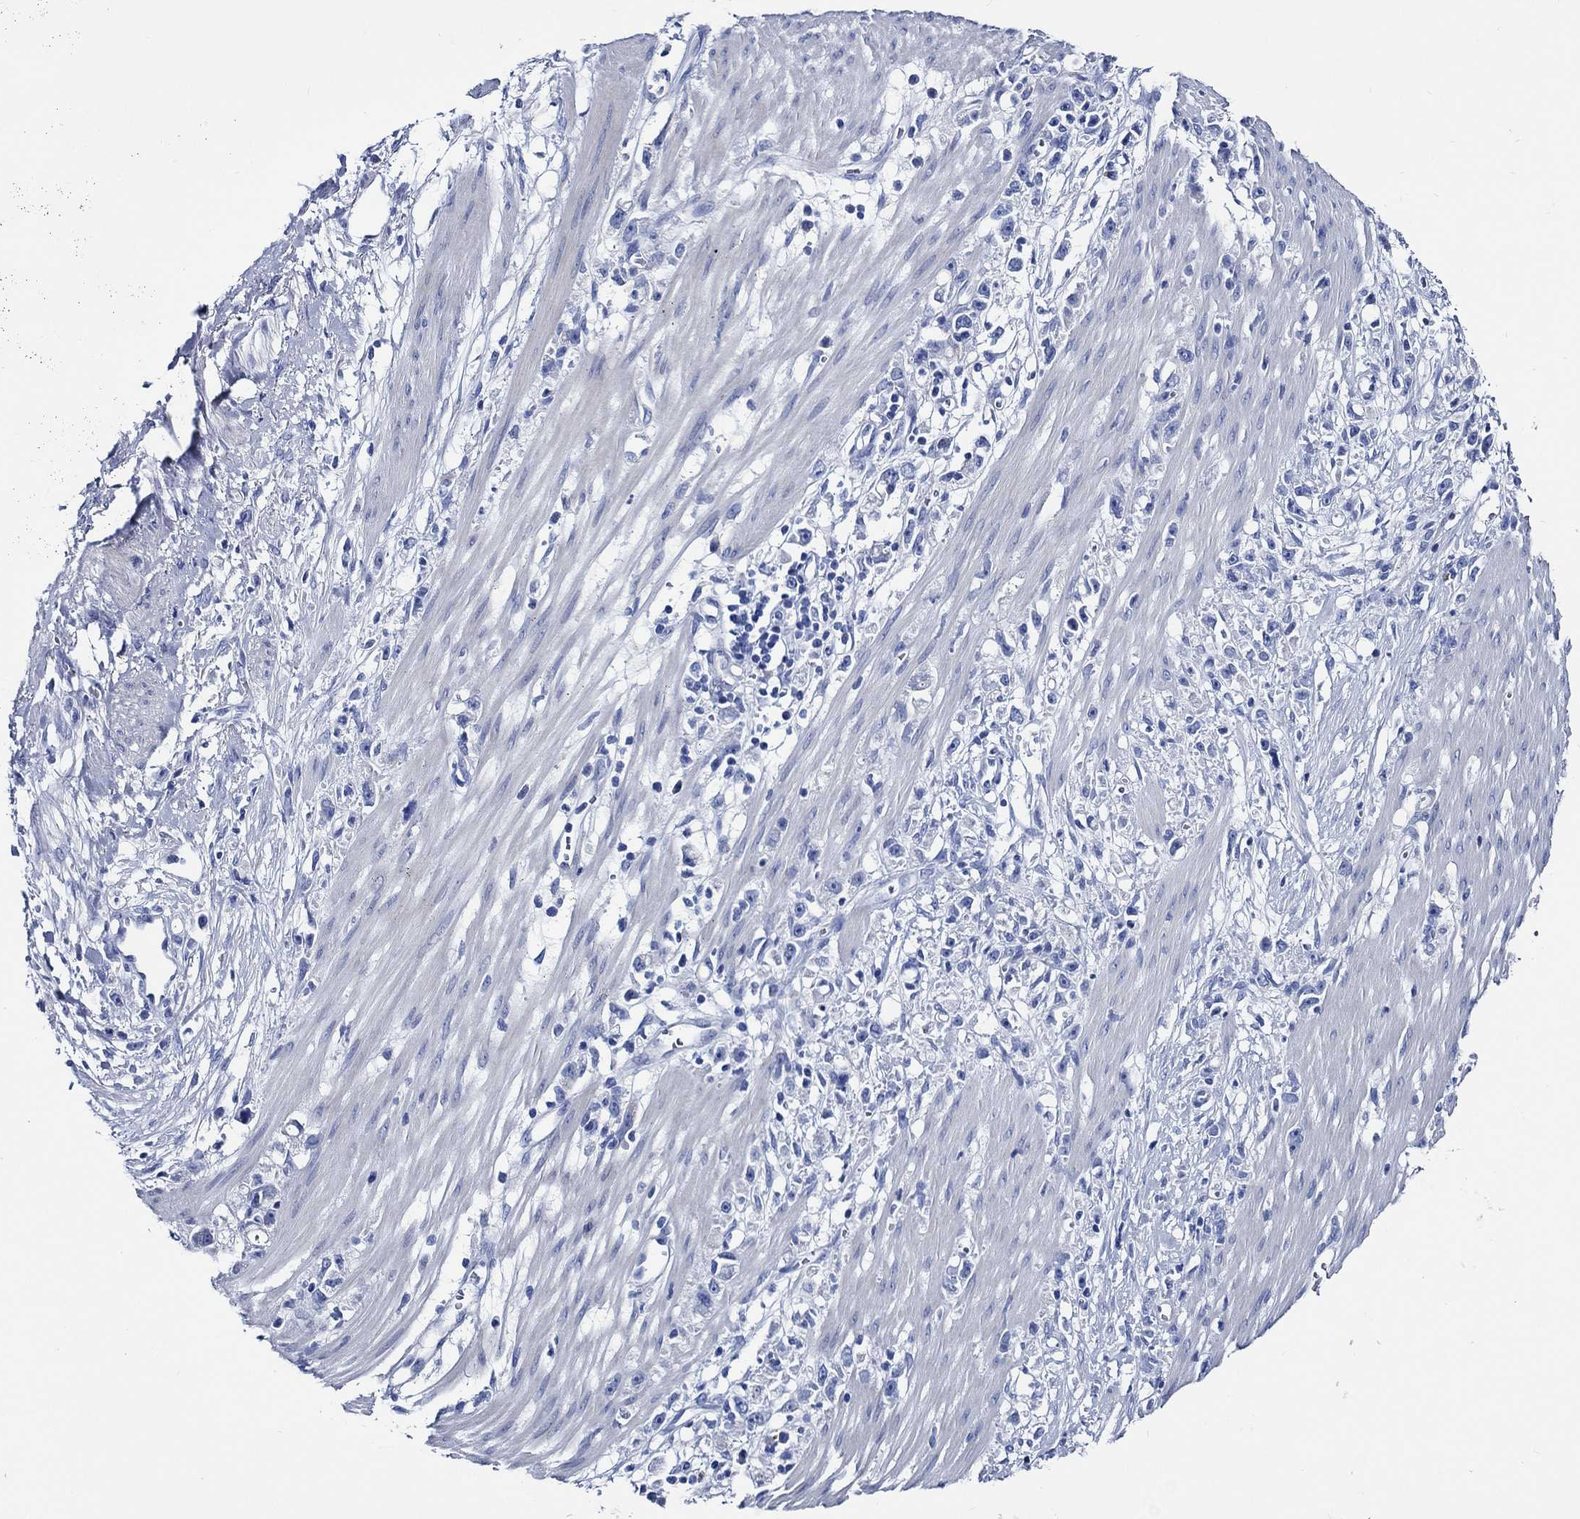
{"staining": {"intensity": "negative", "quantity": "none", "location": "none"}, "tissue": "stomach cancer", "cell_type": "Tumor cells", "image_type": "cancer", "snomed": [{"axis": "morphology", "description": "Adenocarcinoma, NOS"}, {"axis": "topography", "description": "Stomach"}], "caption": "Stomach cancer was stained to show a protein in brown. There is no significant staining in tumor cells.", "gene": "WDR62", "patient": {"sex": "female", "age": 59}}